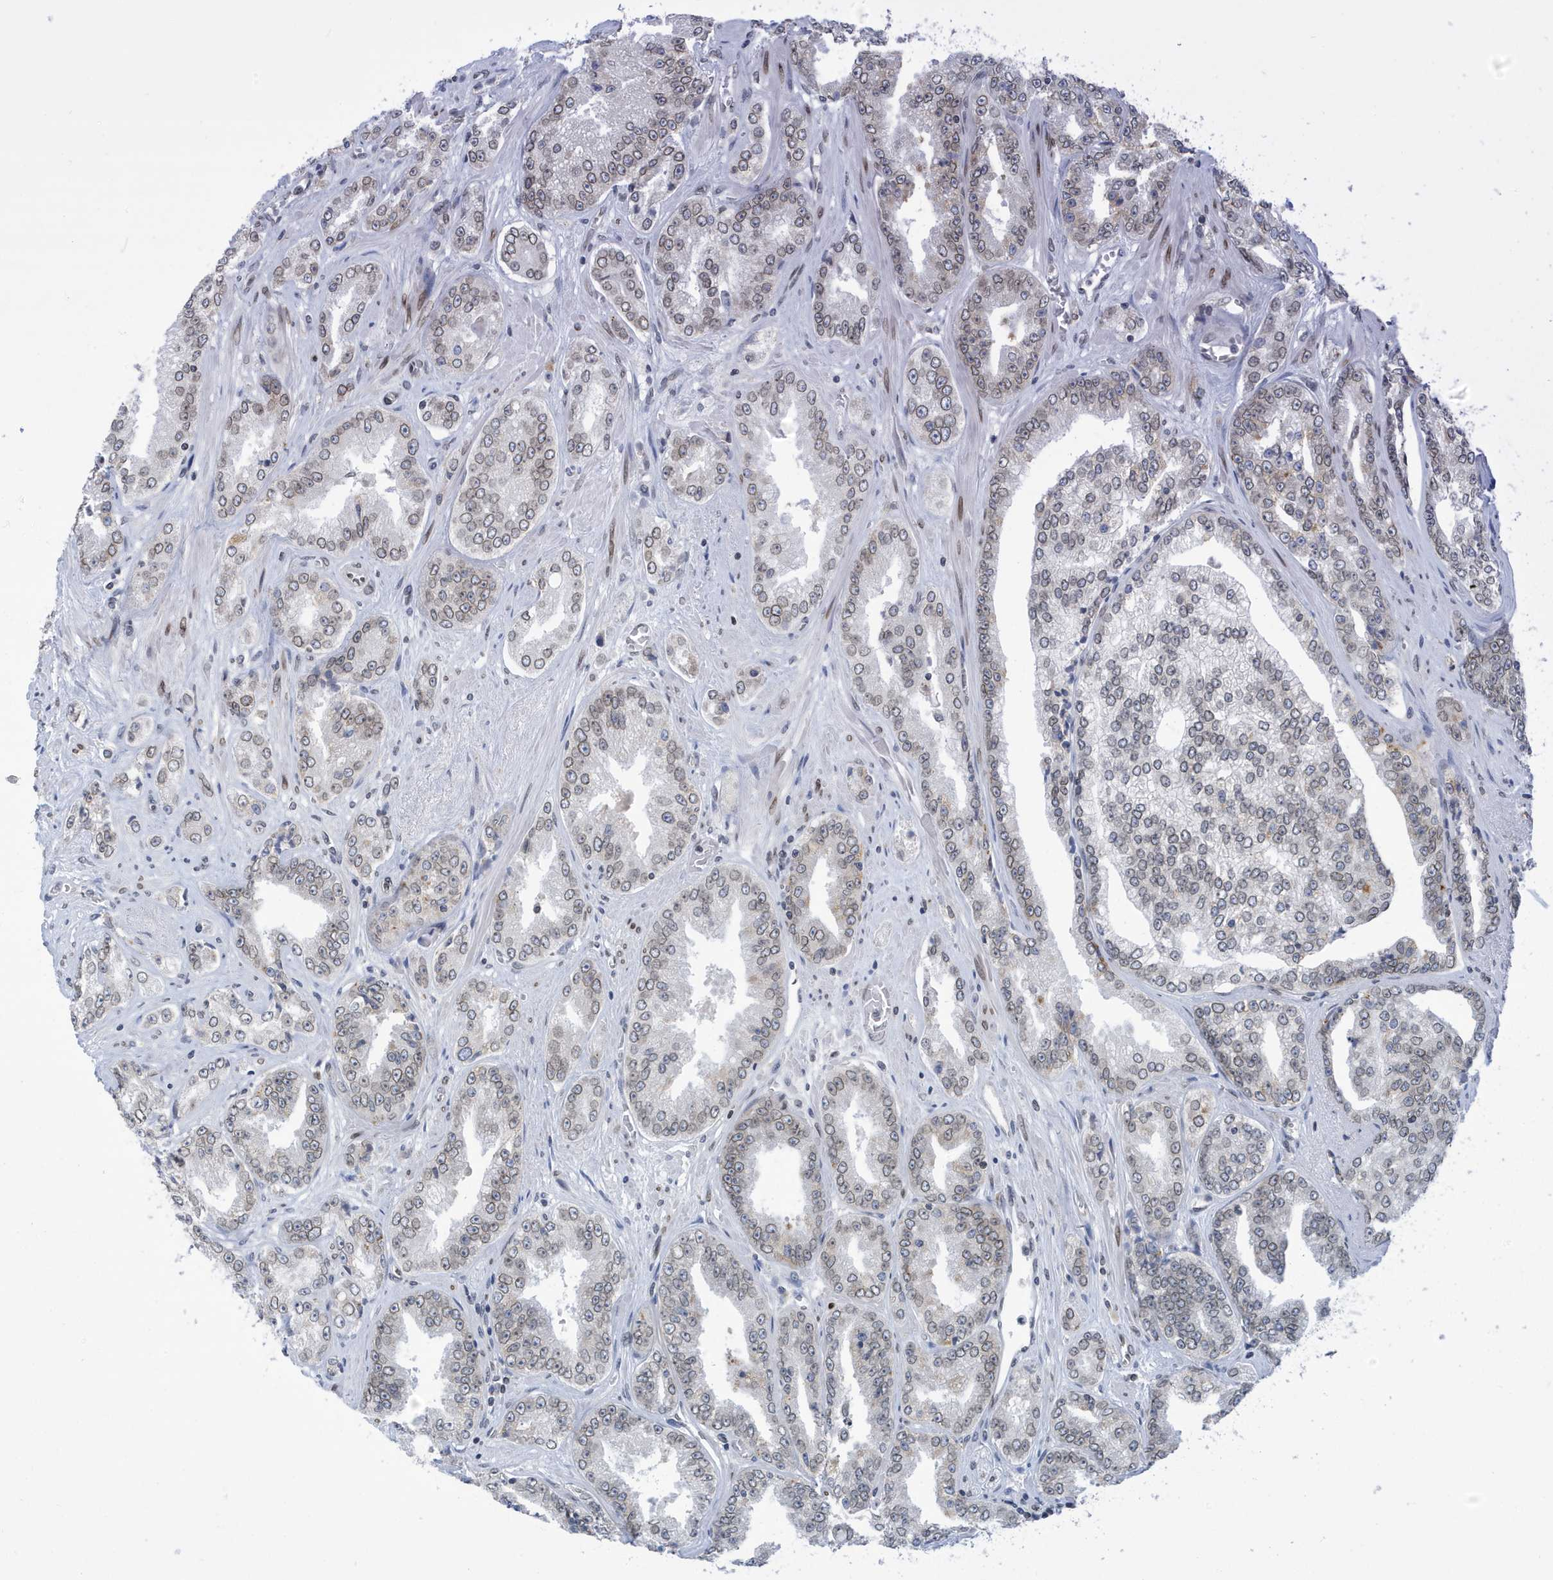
{"staining": {"intensity": "weak", "quantity": "25%-75%", "location": "nuclear"}, "tissue": "prostate cancer", "cell_type": "Tumor cells", "image_type": "cancer", "snomed": [{"axis": "morphology", "description": "Adenocarcinoma, High grade"}, {"axis": "topography", "description": "Prostate"}], "caption": "Prostate cancer (adenocarcinoma (high-grade)) stained with a protein marker exhibits weak staining in tumor cells.", "gene": "PCYT1A", "patient": {"sex": "male", "age": 71}}